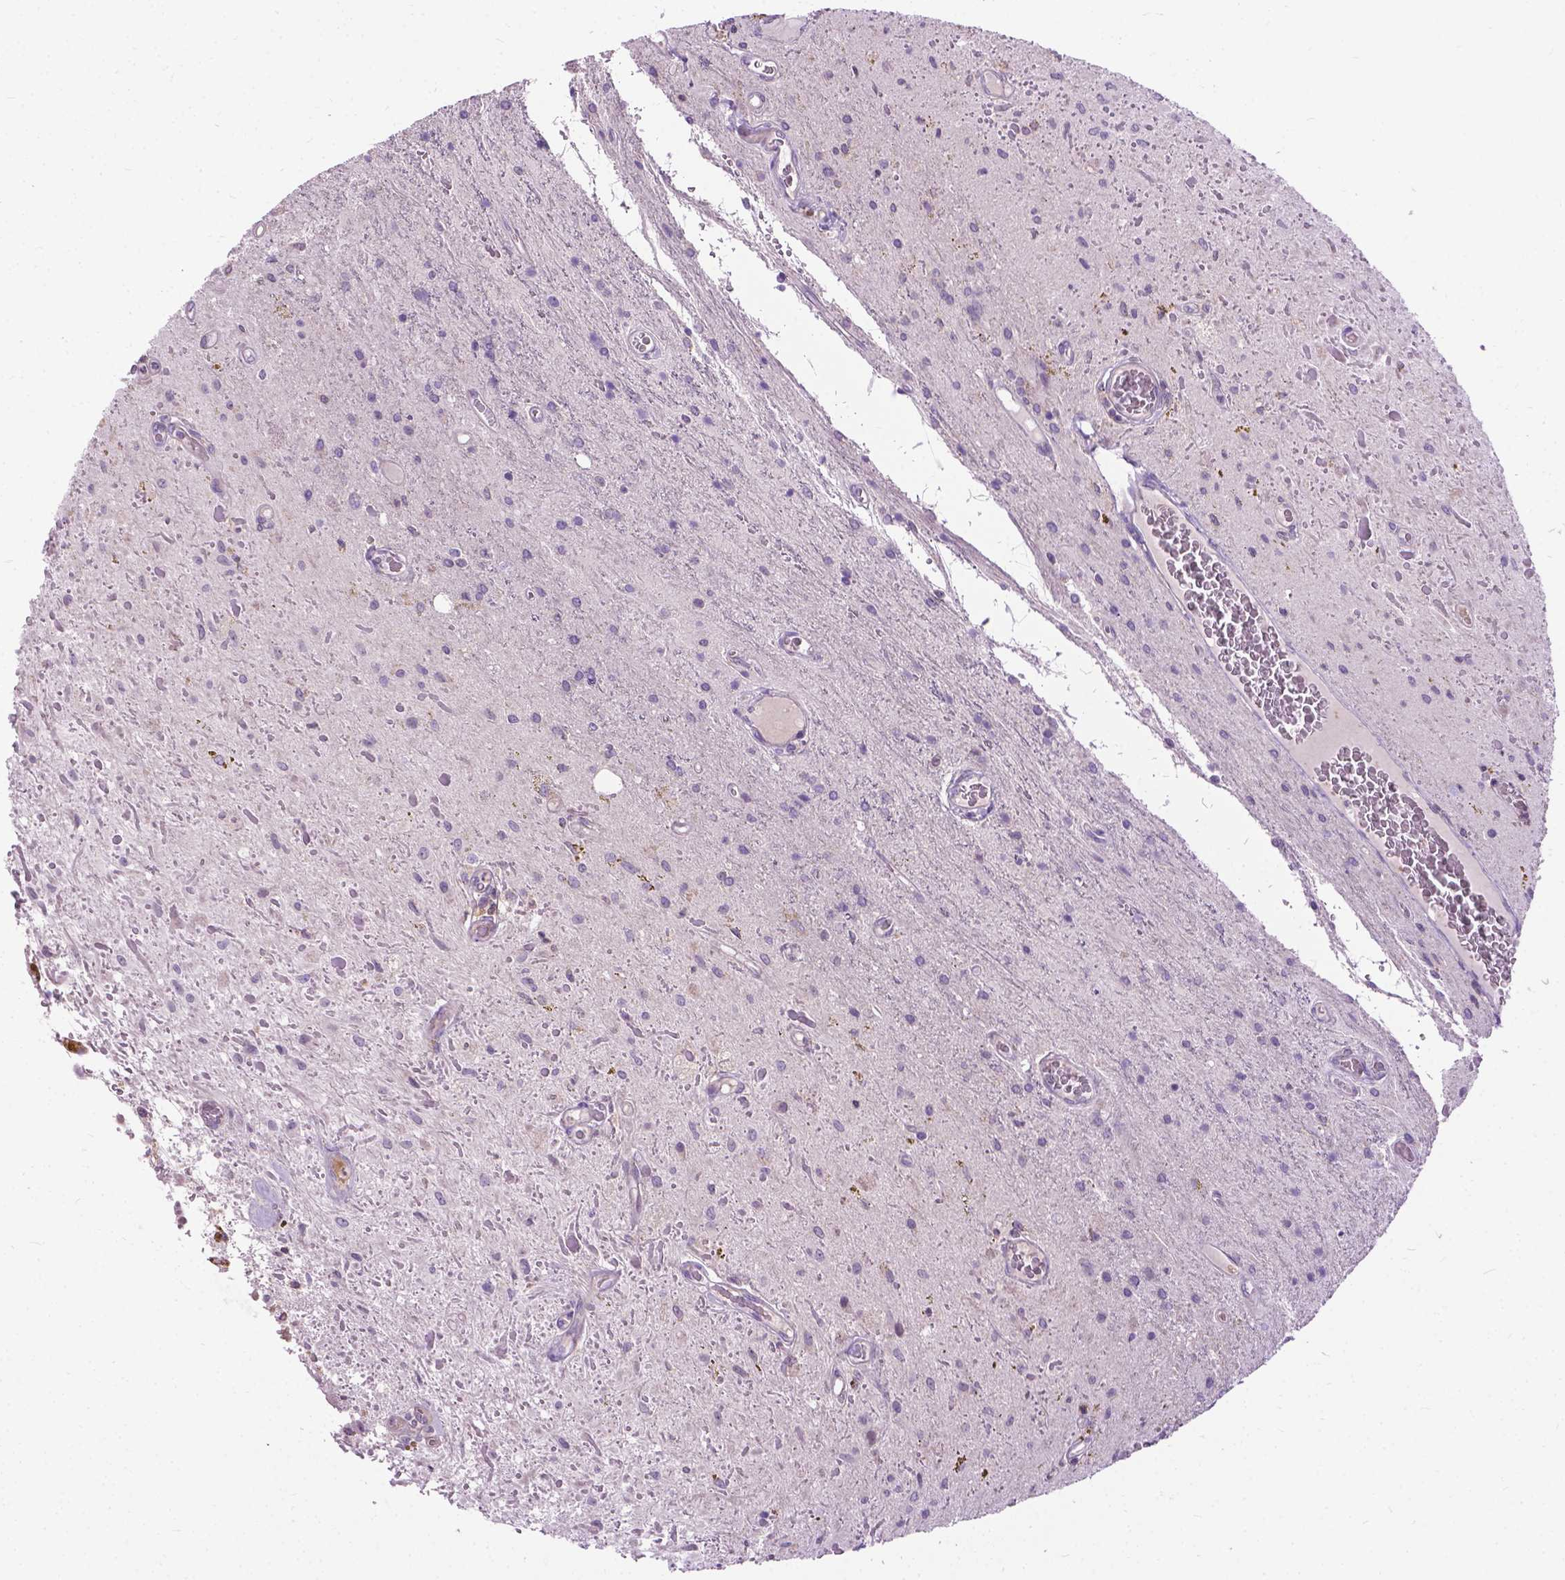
{"staining": {"intensity": "negative", "quantity": "none", "location": "none"}, "tissue": "glioma", "cell_type": "Tumor cells", "image_type": "cancer", "snomed": [{"axis": "morphology", "description": "Glioma, malignant, Low grade"}, {"axis": "topography", "description": "Cerebellum"}], "caption": "Immunohistochemical staining of glioma demonstrates no significant positivity in tumor cells. (Stains: DAB (3,3'-diaminobenzidine) immunohistochemistry (IHC) with hematoxylin counter stain, Microscopy: brightfield microscopy at high magnification).", "gene": "JAK3", "patient": {"sex": "female", "age": 14}}